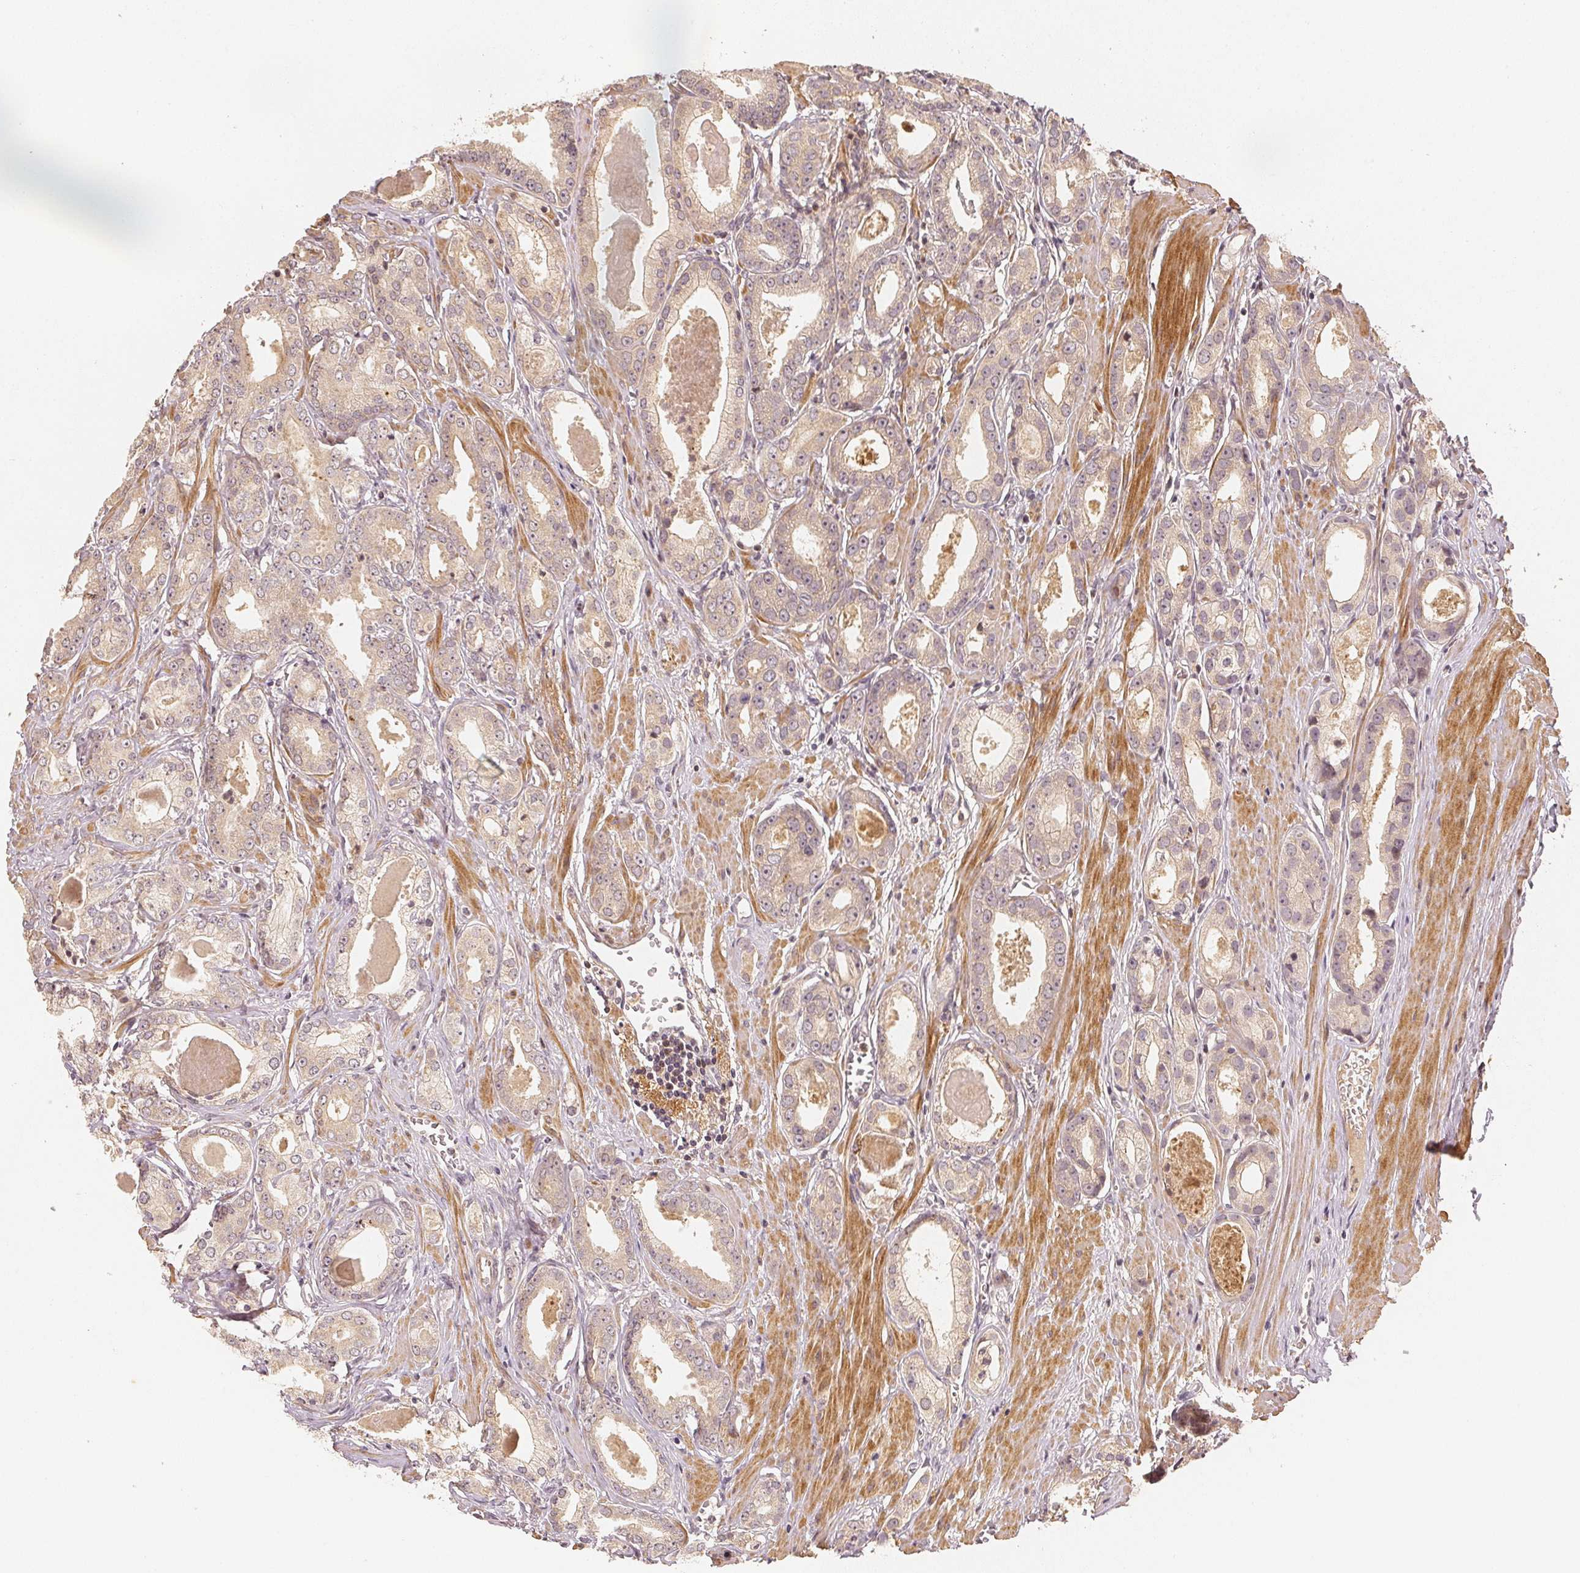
{"staining": {"intensity": "negative", "quantity": "none", "location": "none"}, "tissue": "prostate cancer", "cell_type": "Tumor cells", "image_type": "cancer", "snomed": [{"axis": "morphology", "description": "Adenocarcinoma, NOS"}, {"axis": "morphology", "description": "Adenocarcinoma, Low grade"}, {"axis": "topography", "description": "Prostate"}], "caption": "A photomicrograph of low-grade adenocarcinoma (prostate) stained for a protein demonstrates no brown staining in tumor cells.", "gene": "SERPINE1", "patient": {"sex": "male", "age": 64}}